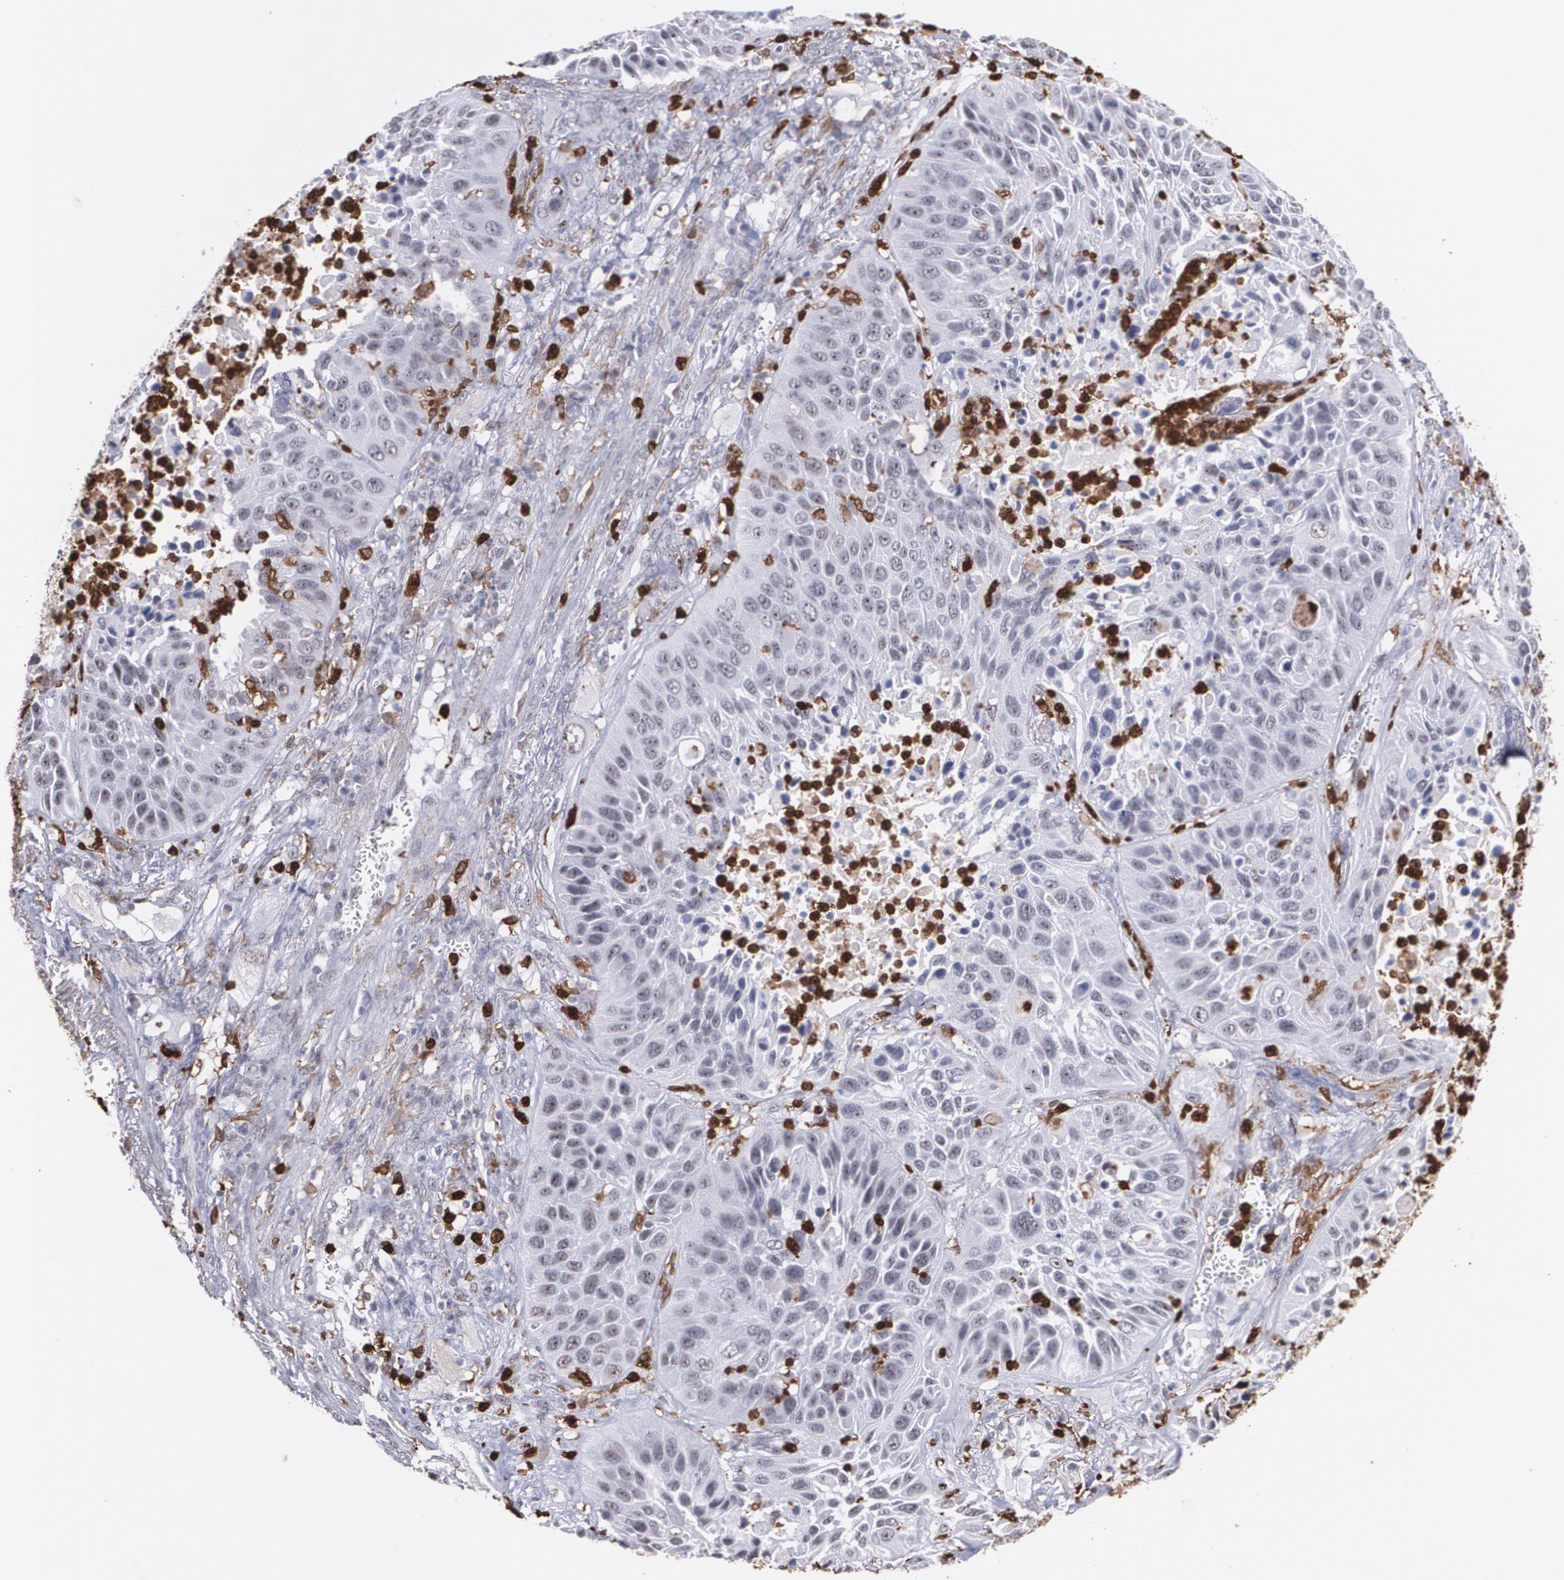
{"staining": {"intensity": "negative", "quantity": "none", "location": "none"}, "tissue": "lung cancer", "cell_type": "Tumor cells", "image_type": "cancer", "snomed": [{"axis": "morphology", "description": "Squamous cell carcinoma, NOS"}, {"axis": "topography", "description": "Lung"}], "caption": "High power microscopy image of an immunohistochemistry (IHC) micrograph of lung cancer, revealing no significant staining in tumor cells.", "gene": "NCF2", "patient": {"sex": "female", "age": 76}}